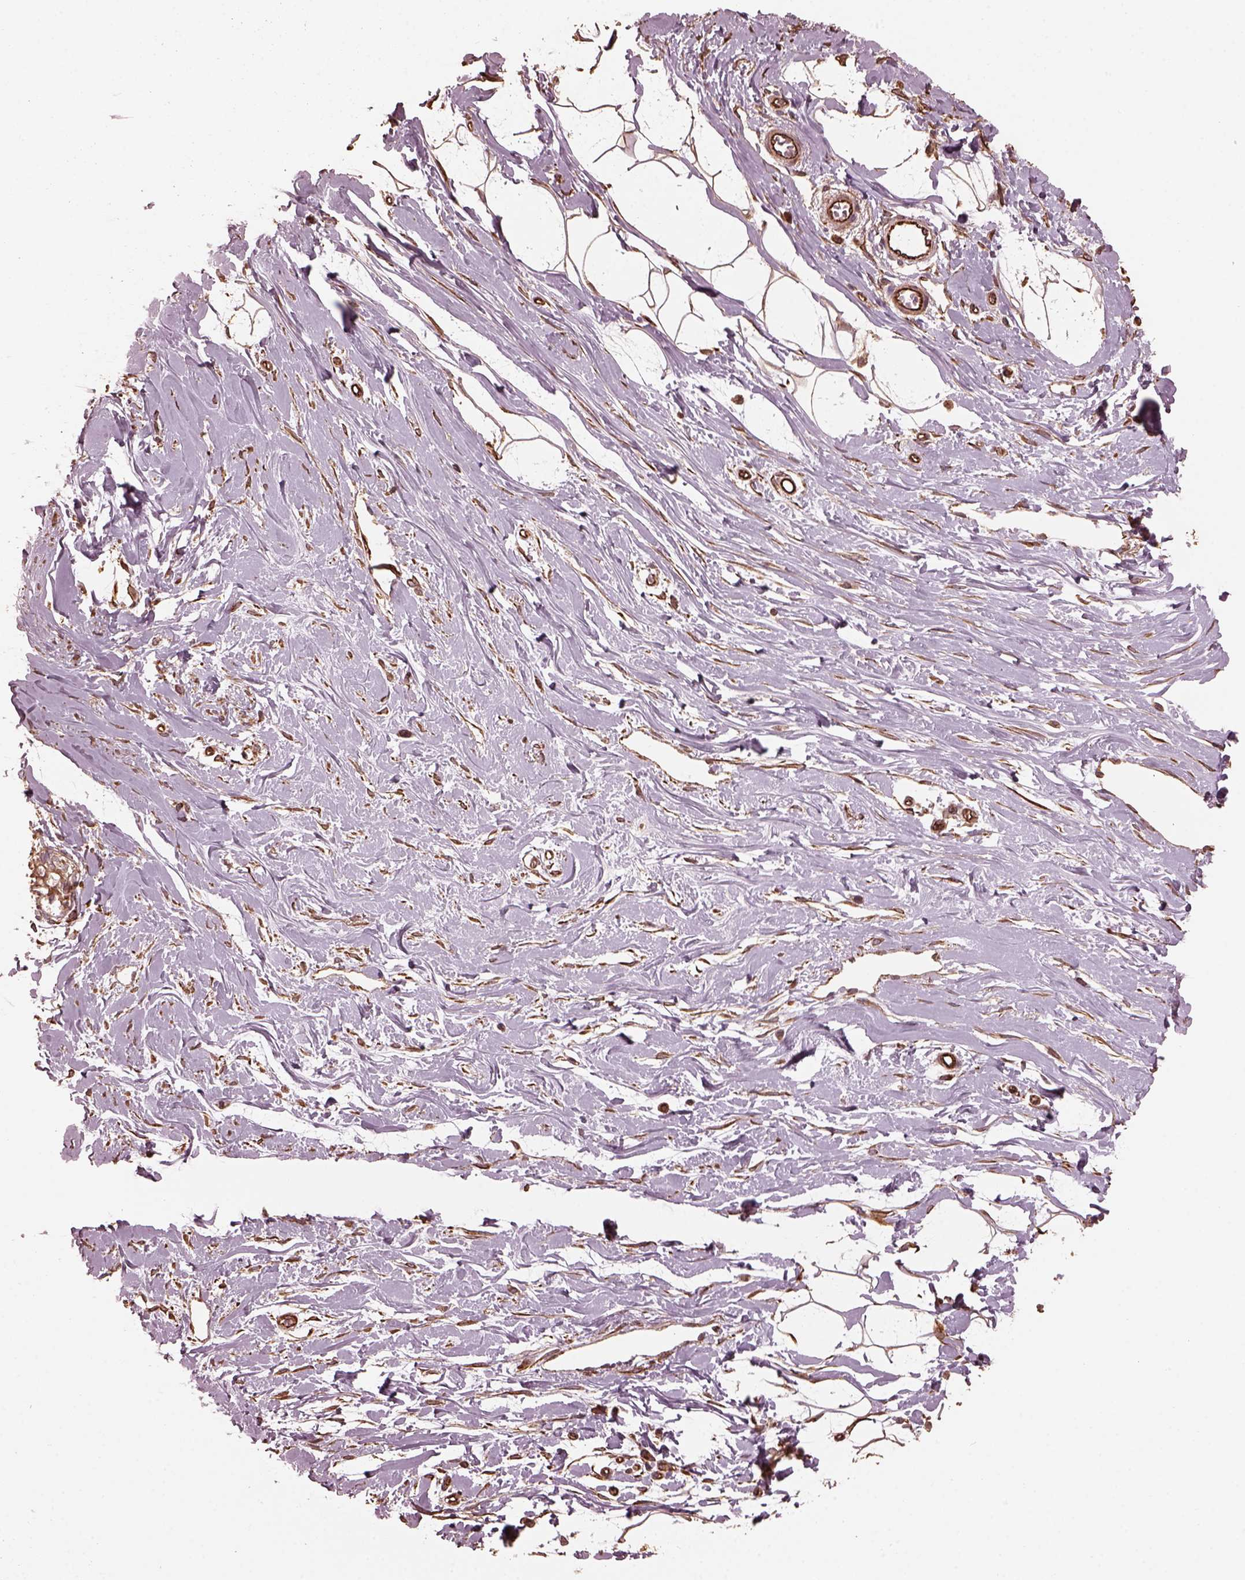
{"staining": {"intensity": "moderate", "quantity": ">75%", "location": "cytoplasmic/membranous"}, "tissue": "breast", "cell_type": "Adipocytes", "image_type": "normal", "snomed": [{"axis": "morphology", "description": "Normal tissue, NOS"}, {"axis": "topography", "description": "Breast"}], "caption": "Adipocytes display medium levels of moderate cytoplasmic/membranous positivity in about >75% of cells in normal breast.", "gene": "GTPBP1", "patient": {"sex": "female", "age": 49}}